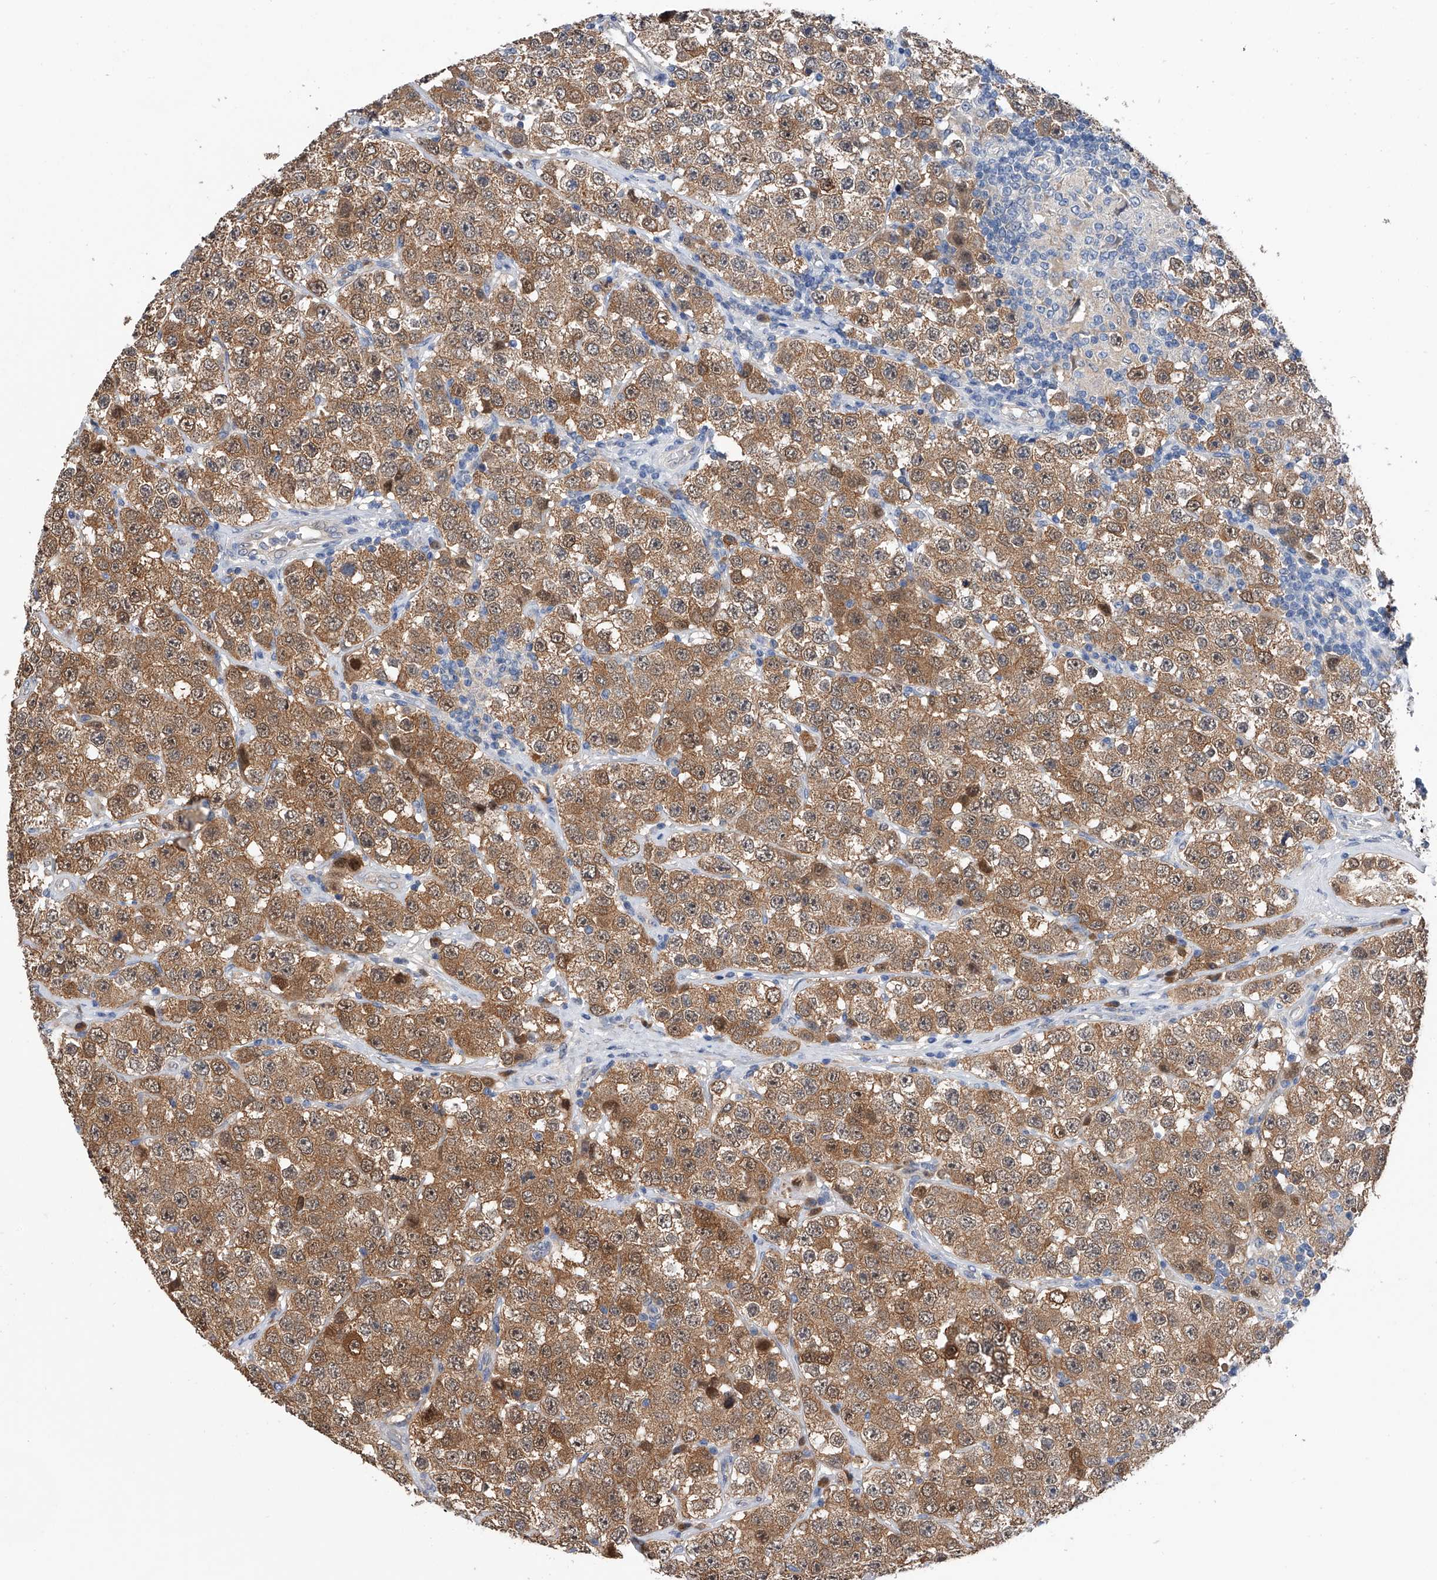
{"staining": {"intensity": "moderate", "quantity": ">75%", "location": "cytoplasmic/membranous"}, "tissue": "testis cancer", "cell_type": "Tumor cells", "image_type": "cancer", "snomed": [{"axis": "morphology", "description": "Seminoma, NOS"}, {"axis": "topography", "description": "Testis"}], "caption": "High-power microscopy captured an immunohistochemistry (IHC) image of seminoma (testis), revealing moderate cytoplasmic/membranous positivity in approximately >75% of tumor cells.", "gene": "PGM3", "patient": {"sex": "male", "age": 28}}